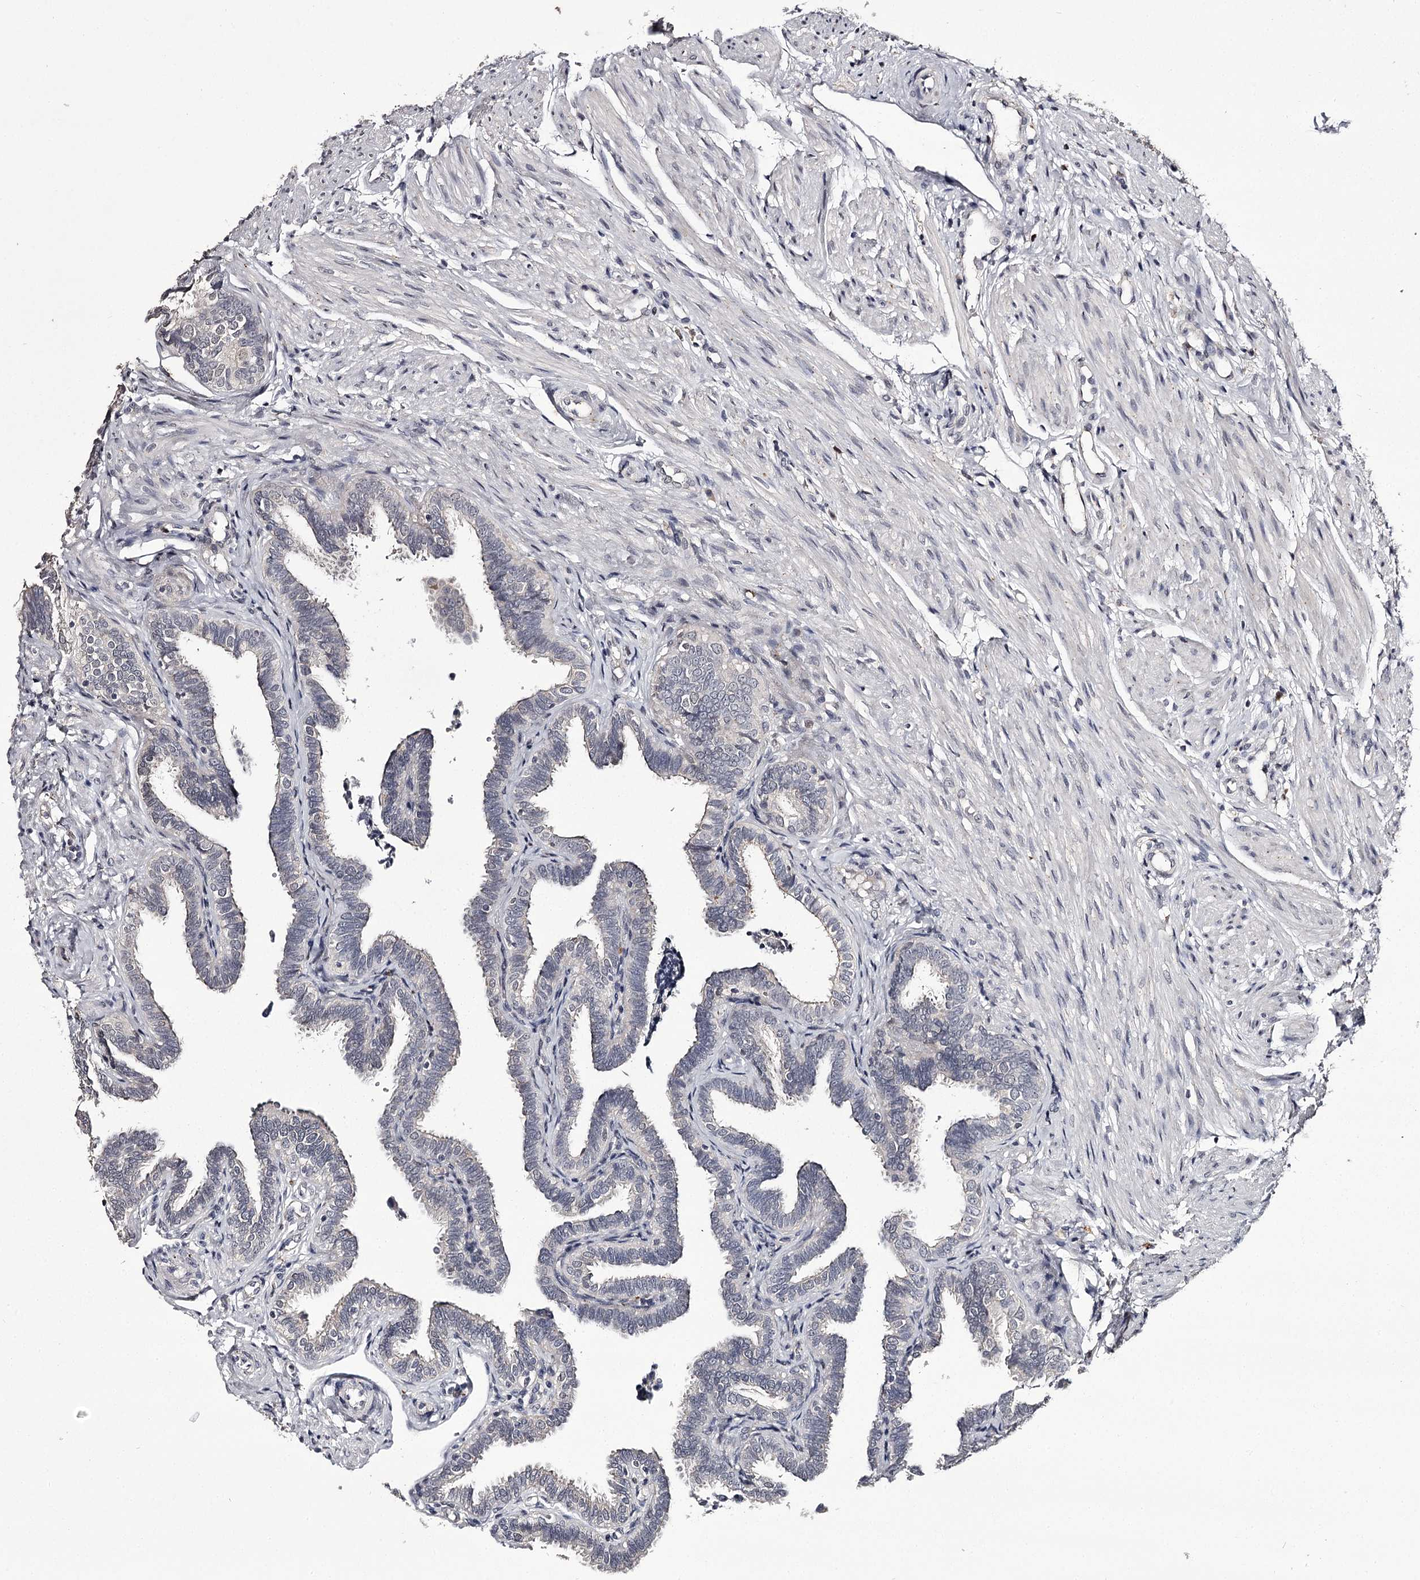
{"staining": {"intensity": "moderate", "quantity": "<25%", "location": "cytoplasmic/membranous"}, "tissue": "fallopian tube", "cell_type": "Glandular cells", "image_type": "normal", "snomed": [{"axis": "morphology", "description": "Normal tissue, NOS"}, {"axis": "topography", "description": "Fallopian tube"}], "caption": "Immunohistochemistry (DAB) staining of unremarkable fallopian tube reveals moderate cytoplasmic/membranous protein expression in approximately <25% of glandular cells.", "gene": "SLC32A1", "patient": {"sex": "female", "age": 39}}